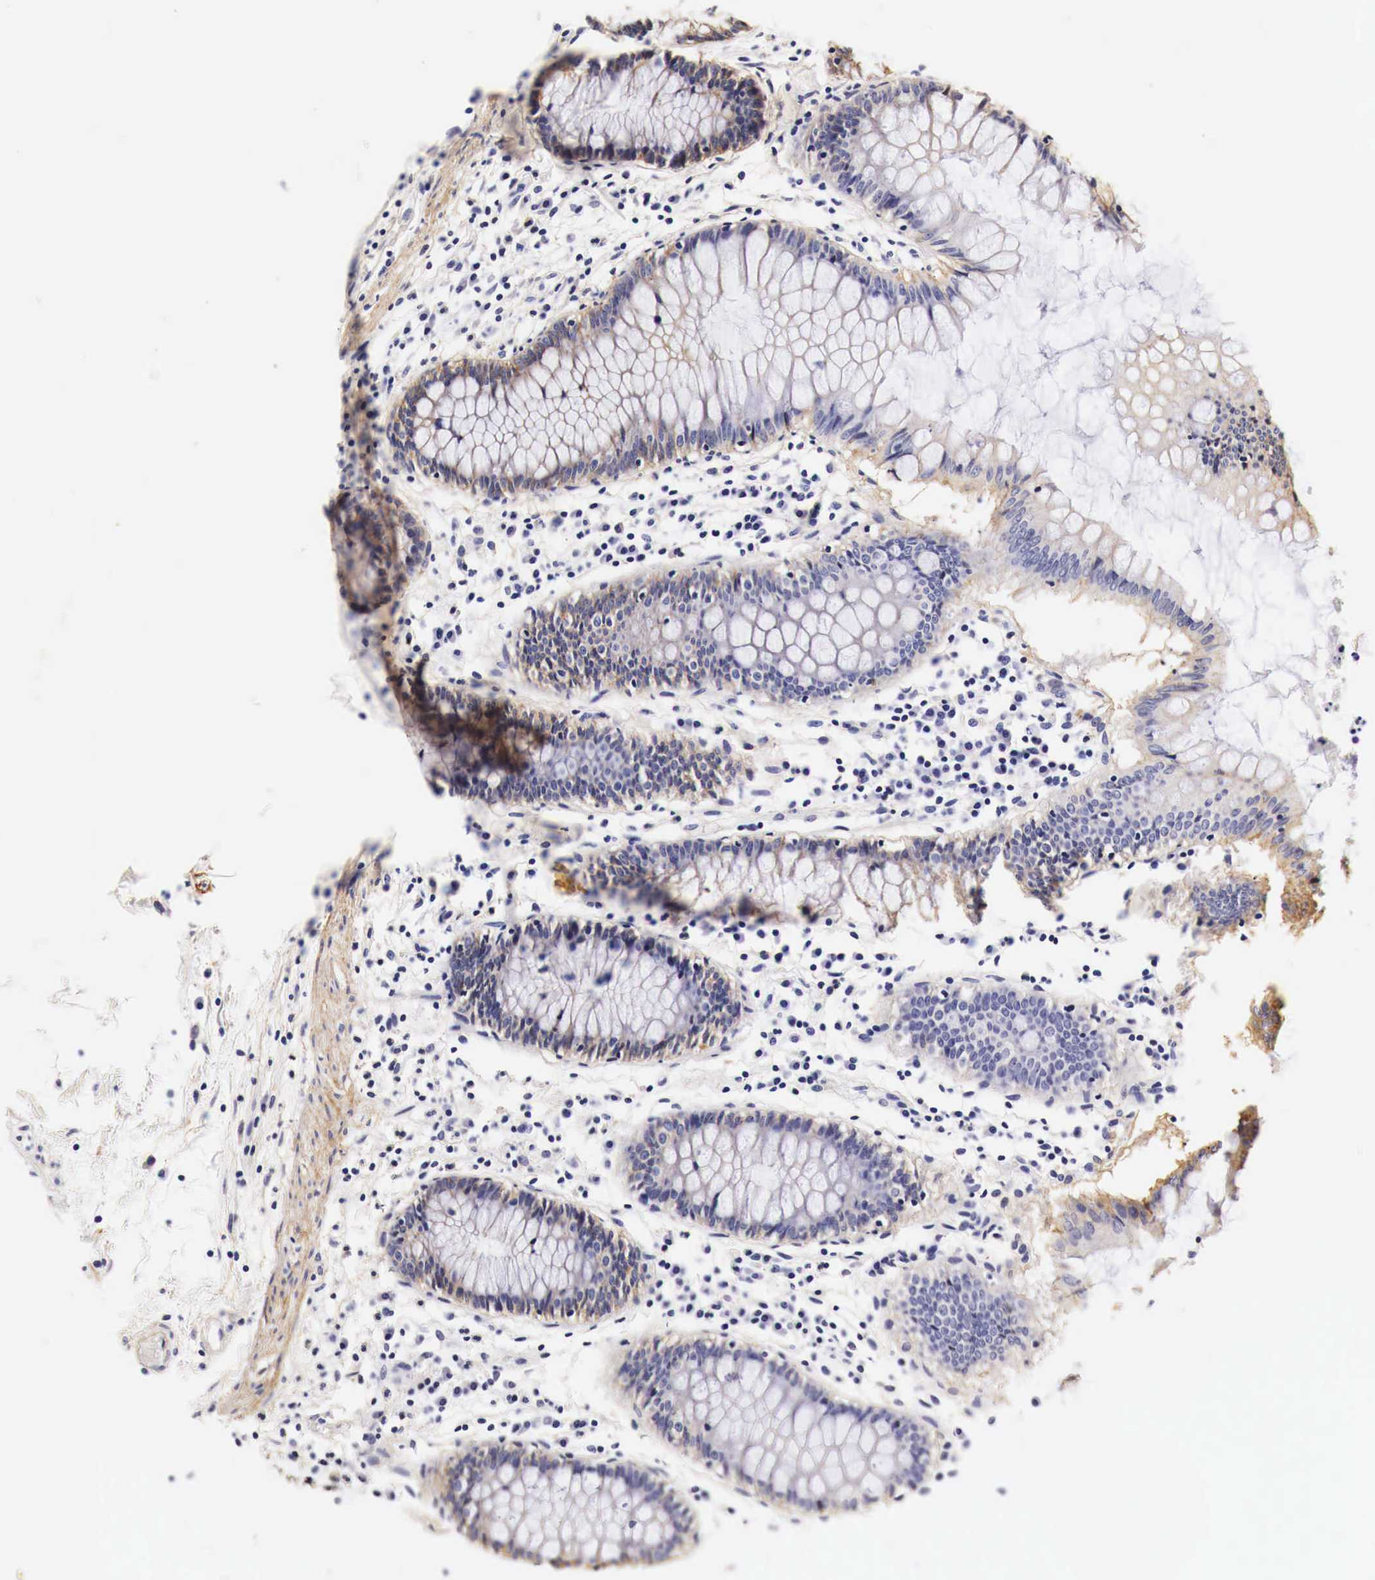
{"staining": {"intensity": "negative", "quantity": "none", "location": "none"}, "tissue": "colon", "cell_type": "Endothelial cells", "image_type": "normal", "snomed": [{"axis": "morphology", "description": "Normal tissue, NOS"}, {"axis": "topography", "description": "Colon"}], "caption": "Immunohistochemistry (IHC) histopathology image of normal human colon stained for a protein (brown), which reveals no expression in endothelial cells.", "gene": "EGFR", "patient": {"sex": "female", "age": 55}}